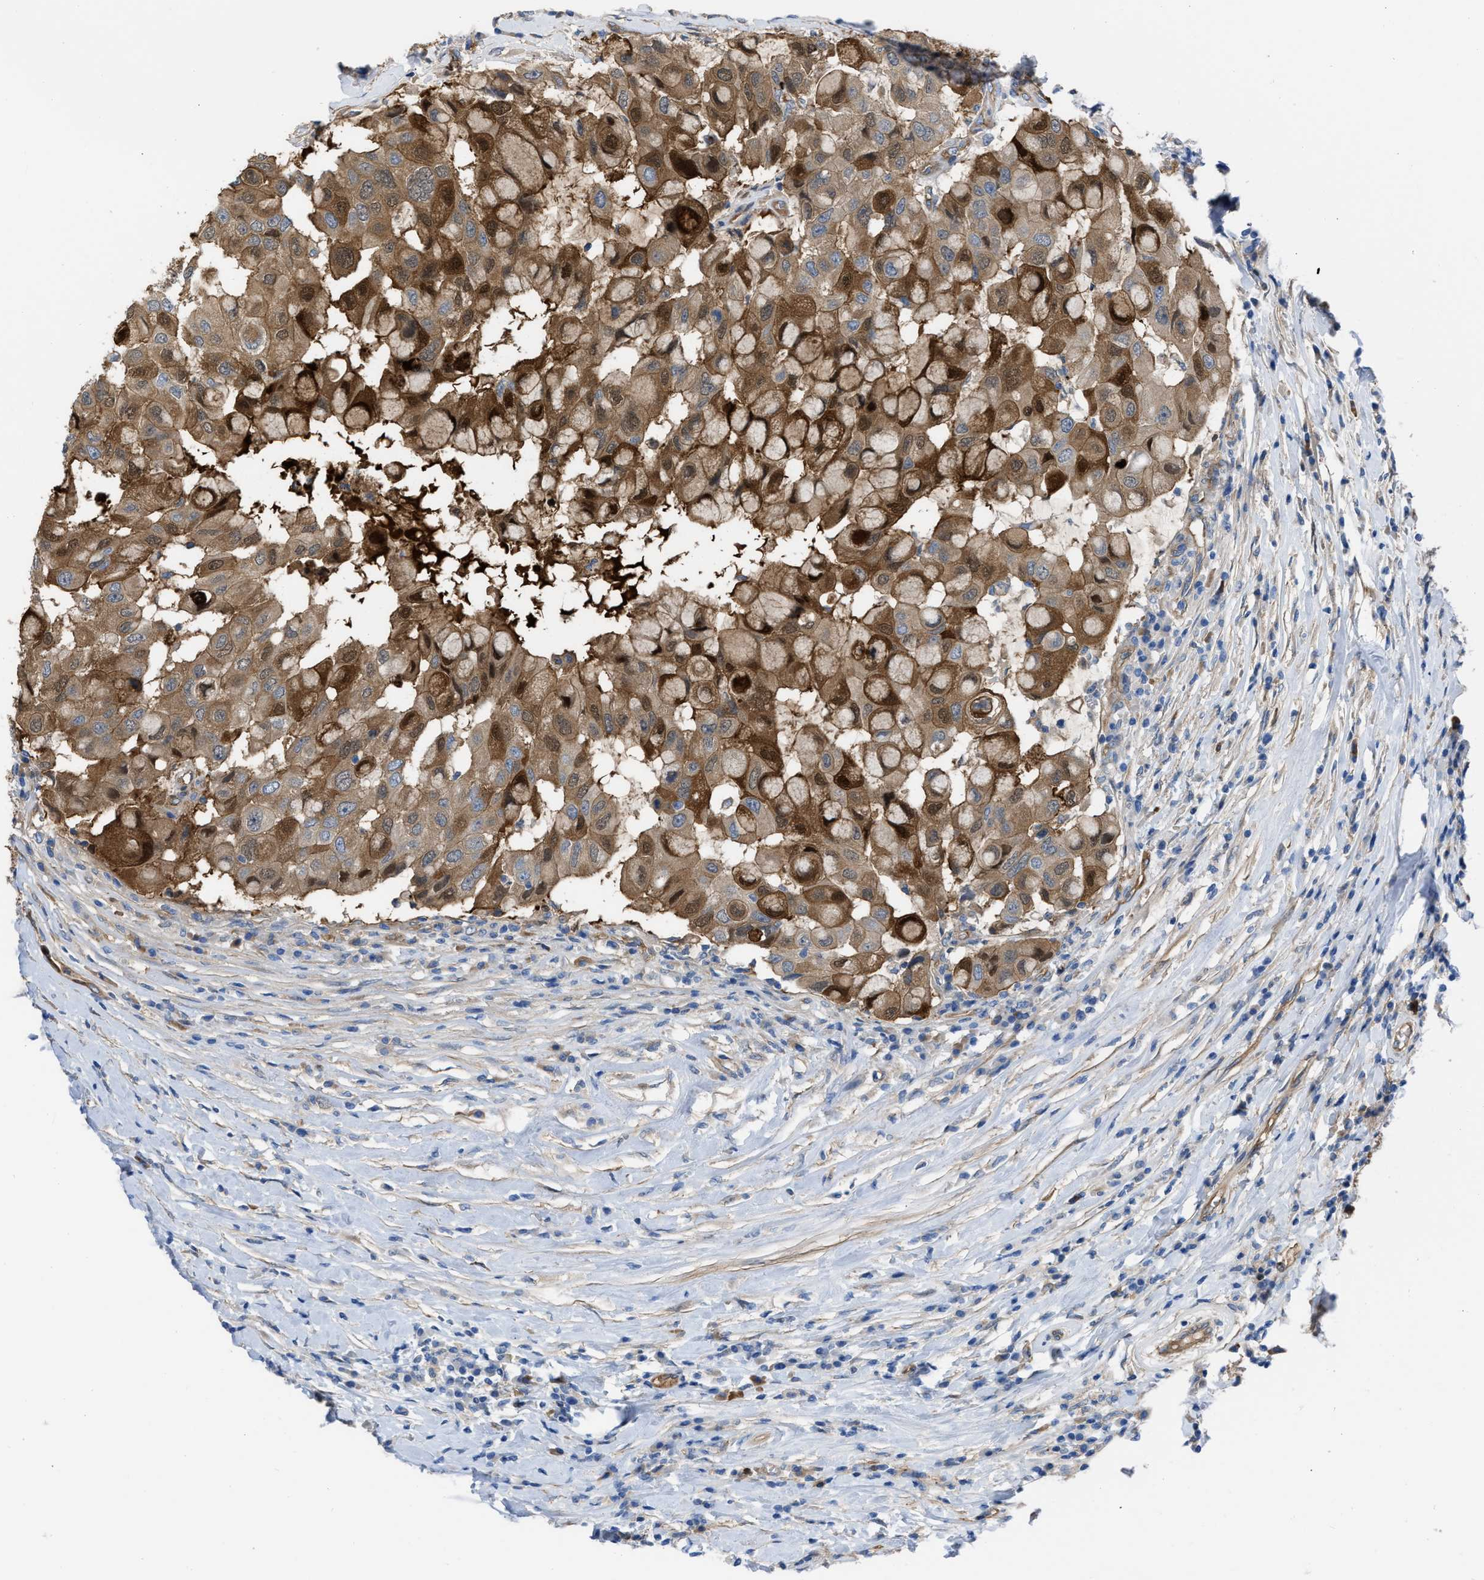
{"staining": {"intensity": "moderate", "quantity": "25%-75%", "location": "cytoplasmic/membranous,nuclear"}, "tissue": "breast cancer", "cell_type": "Tumor cells", "image_type": "cancer", "snomed": [{"axis": "morphology", "description": "Duct carcinoma"}, {"axis": "topography", "description": "Breast"}], "caption": "Breast cancer stained for a protein demonstrates moderate cytoplasmic/membranous and nuclear positivity in tumor cells. The protein of interest is shown in brown color, while the nuclei are stained blue.", "gene": "TRIOBP", "patient": {"sex": "female", "age": 27}}